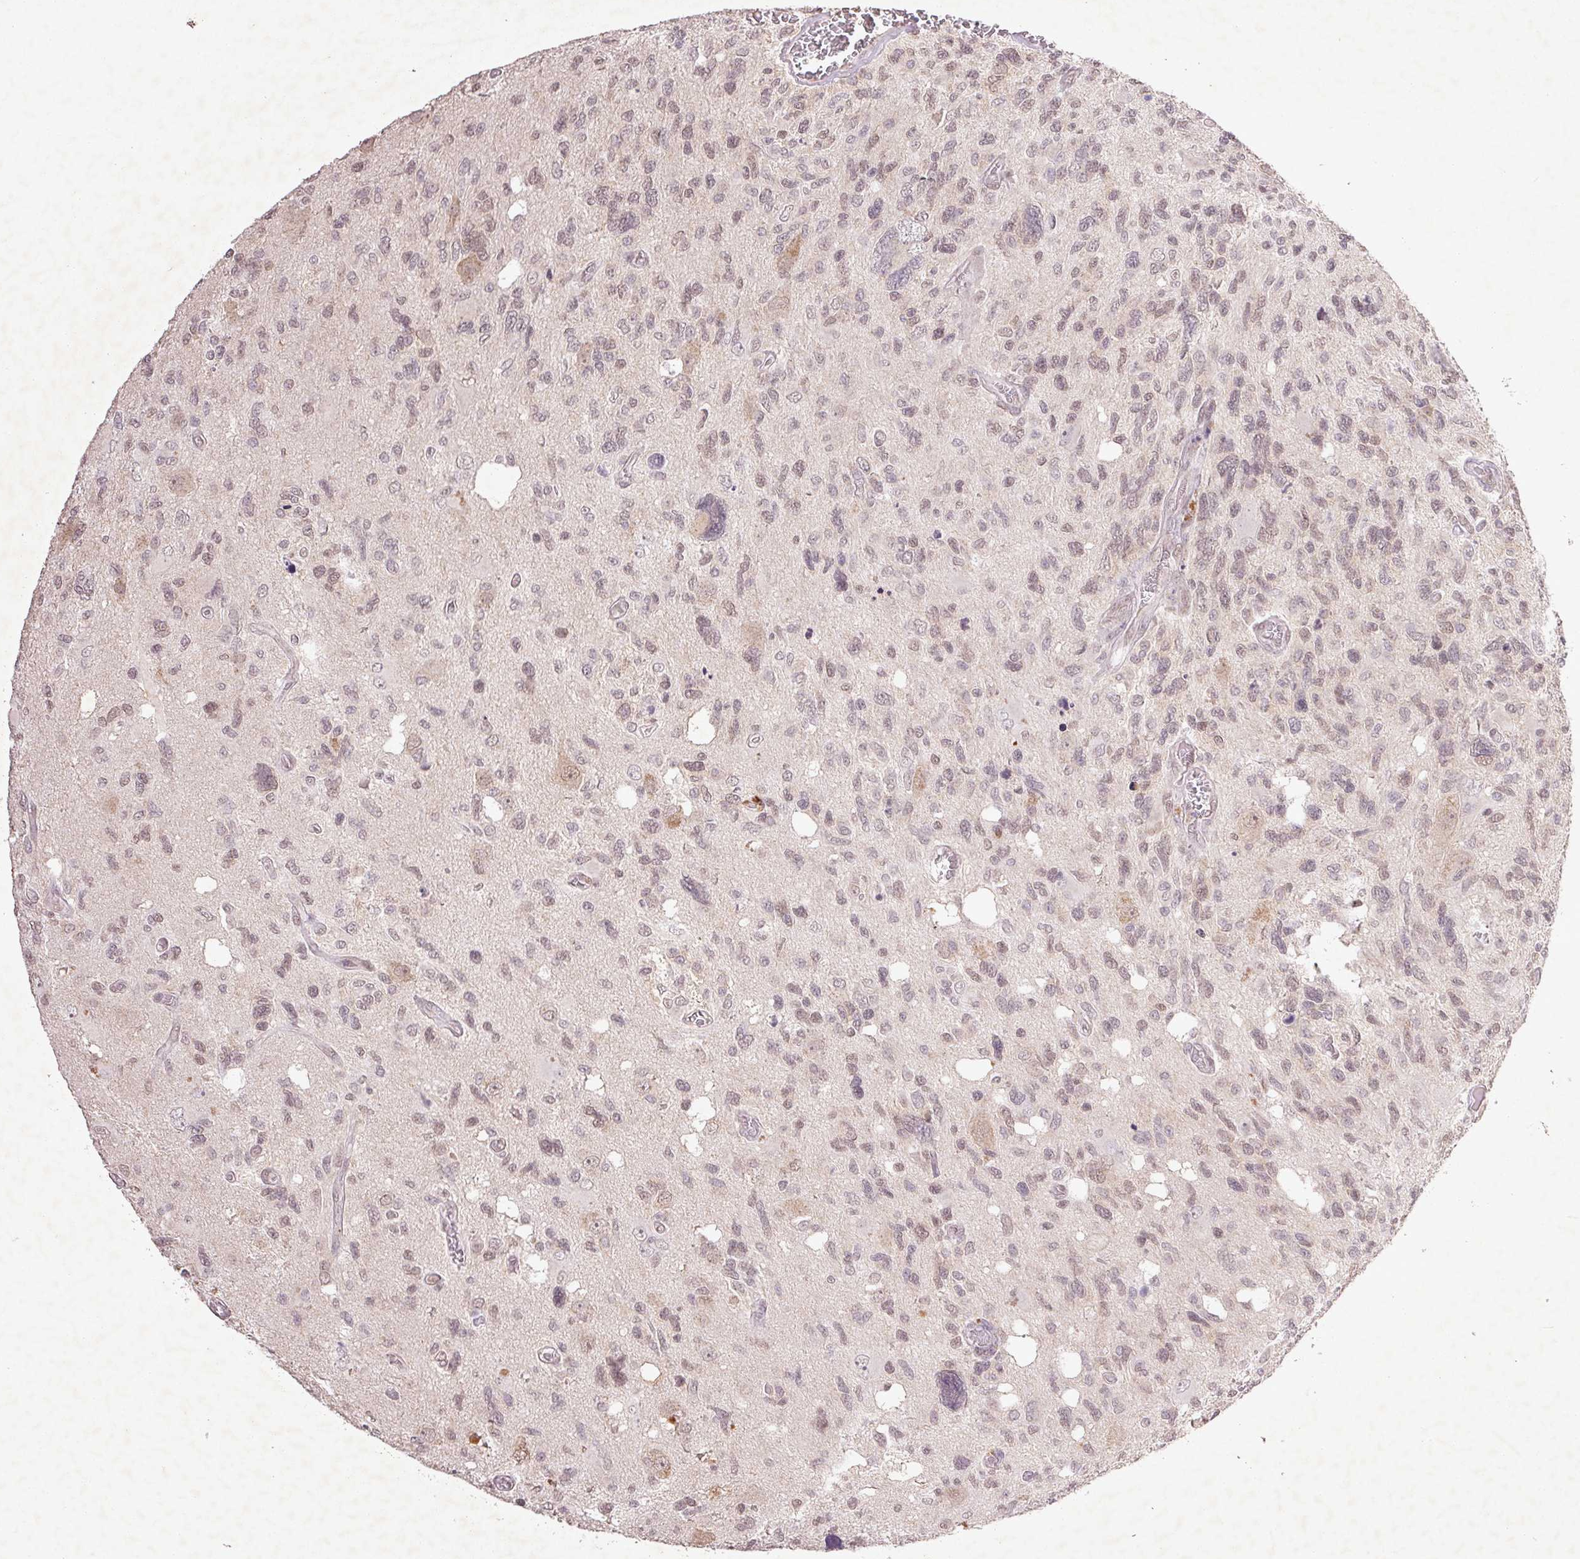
{"staining": {"intensity": "weak", "quantity": "25%-75%", "location": "nuclear"}, "tissue": "glioma", "cell_type": "Tumor cells", "image_type": "cancer", "snomed": [{"axis": "morphology", "description": "Glioma, malignant, High grade"}, {"axis": "topography", "description": "Brain"}], "caption": "DAB immunohistochemical staining of malignant glioma (high-grade) shows weak nuclear protein positivity in about 25%-75% of tumor cells.", "gene": "FAM168B", "patient": {"sex": "male", "age": 49}}